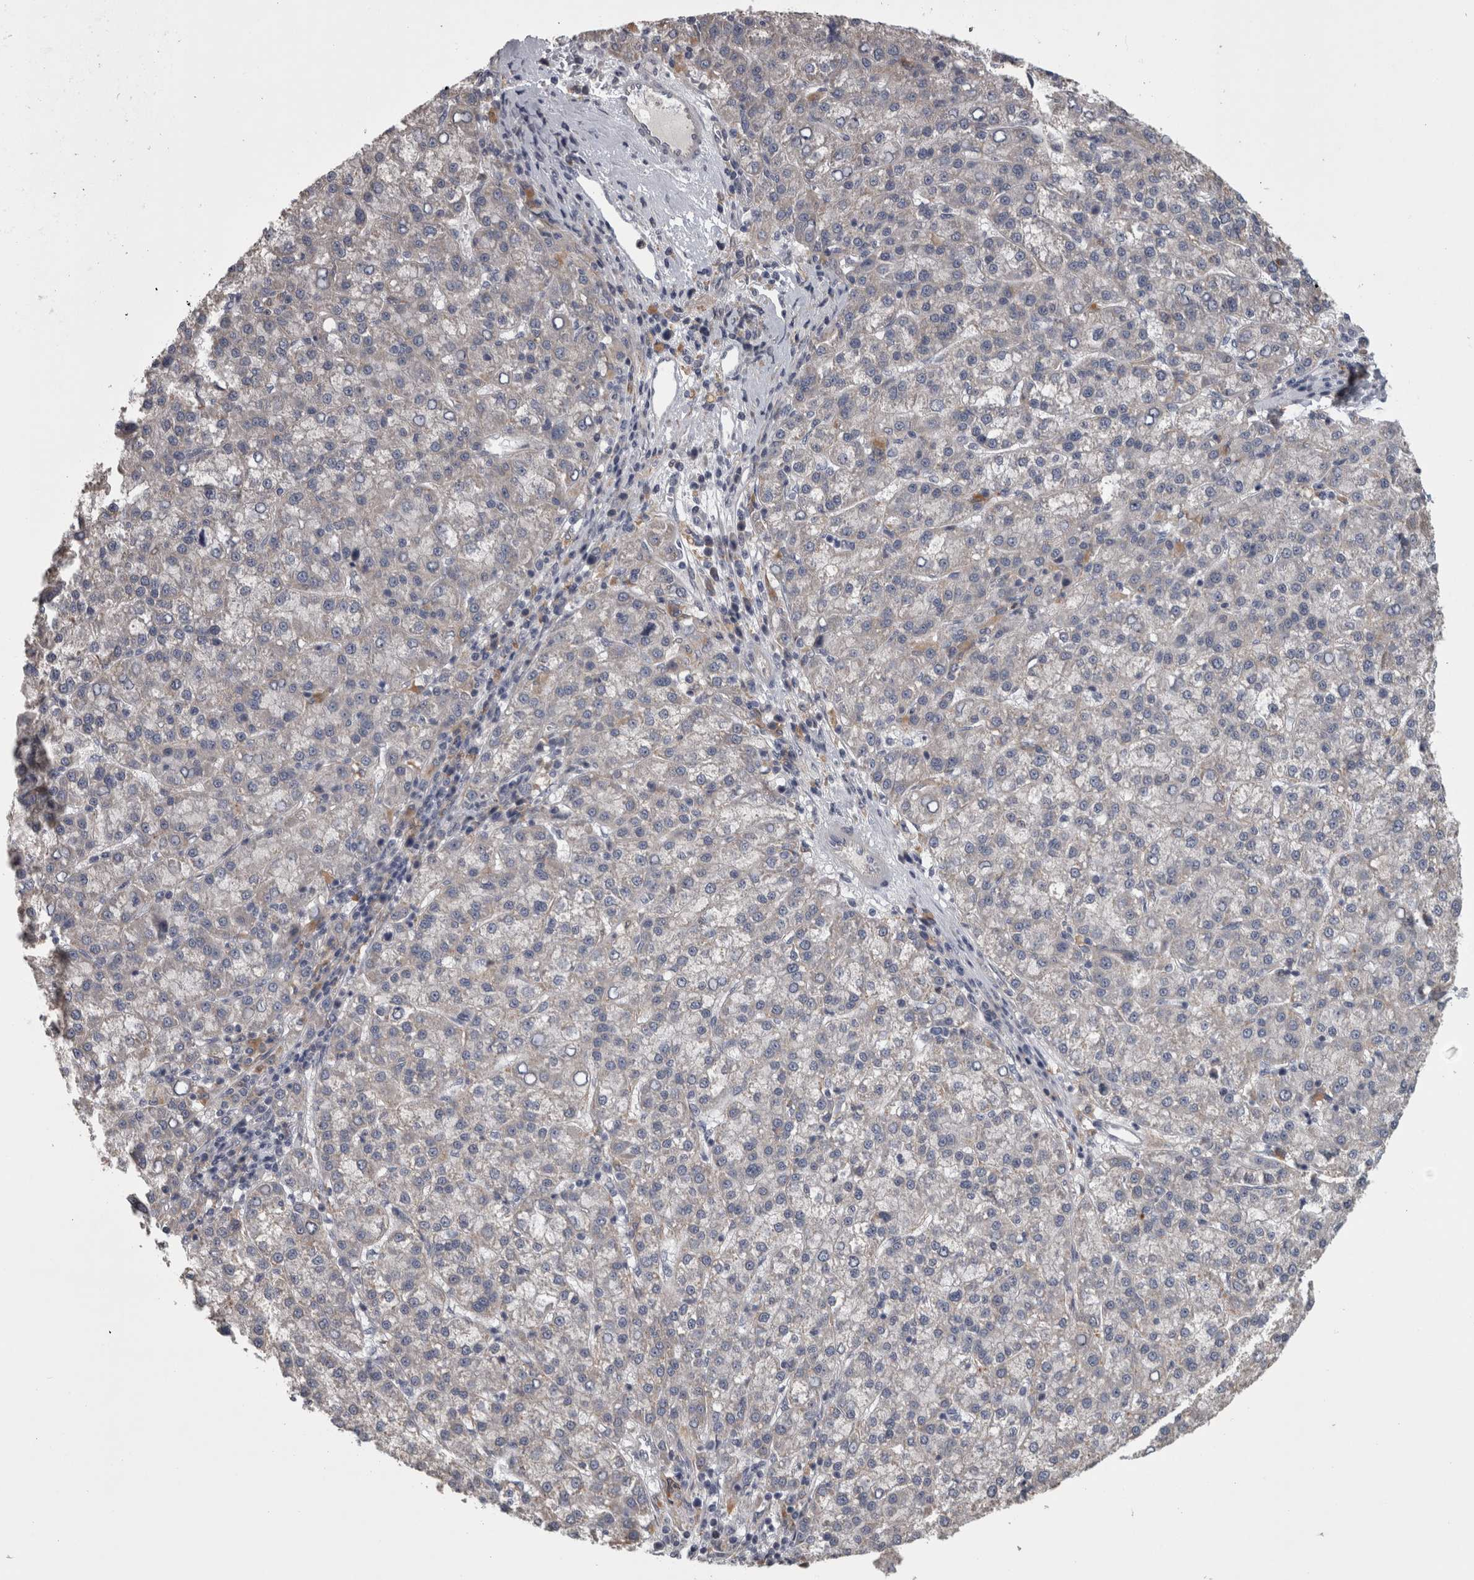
{"staining": {"intensity": "negative", "quantity": "none", "location": "none"}, "tissue": "liver cancer", "cell_type": "Tumor cells", "image_type": "cancer", "snomed": [{"axis": "morphology", "description": "Carcinoma, Hepatocellular, NOS"}, {"axis": "topography", "description": "Liver"}], "caption": "High power microscopy photomicrograph of an immunohistochemistry histopathology image of liver cancer, revealing no significant positivity in tumor cells.", "gene": "PRKCI", "patient": {"sex": "female", "age": 58}}